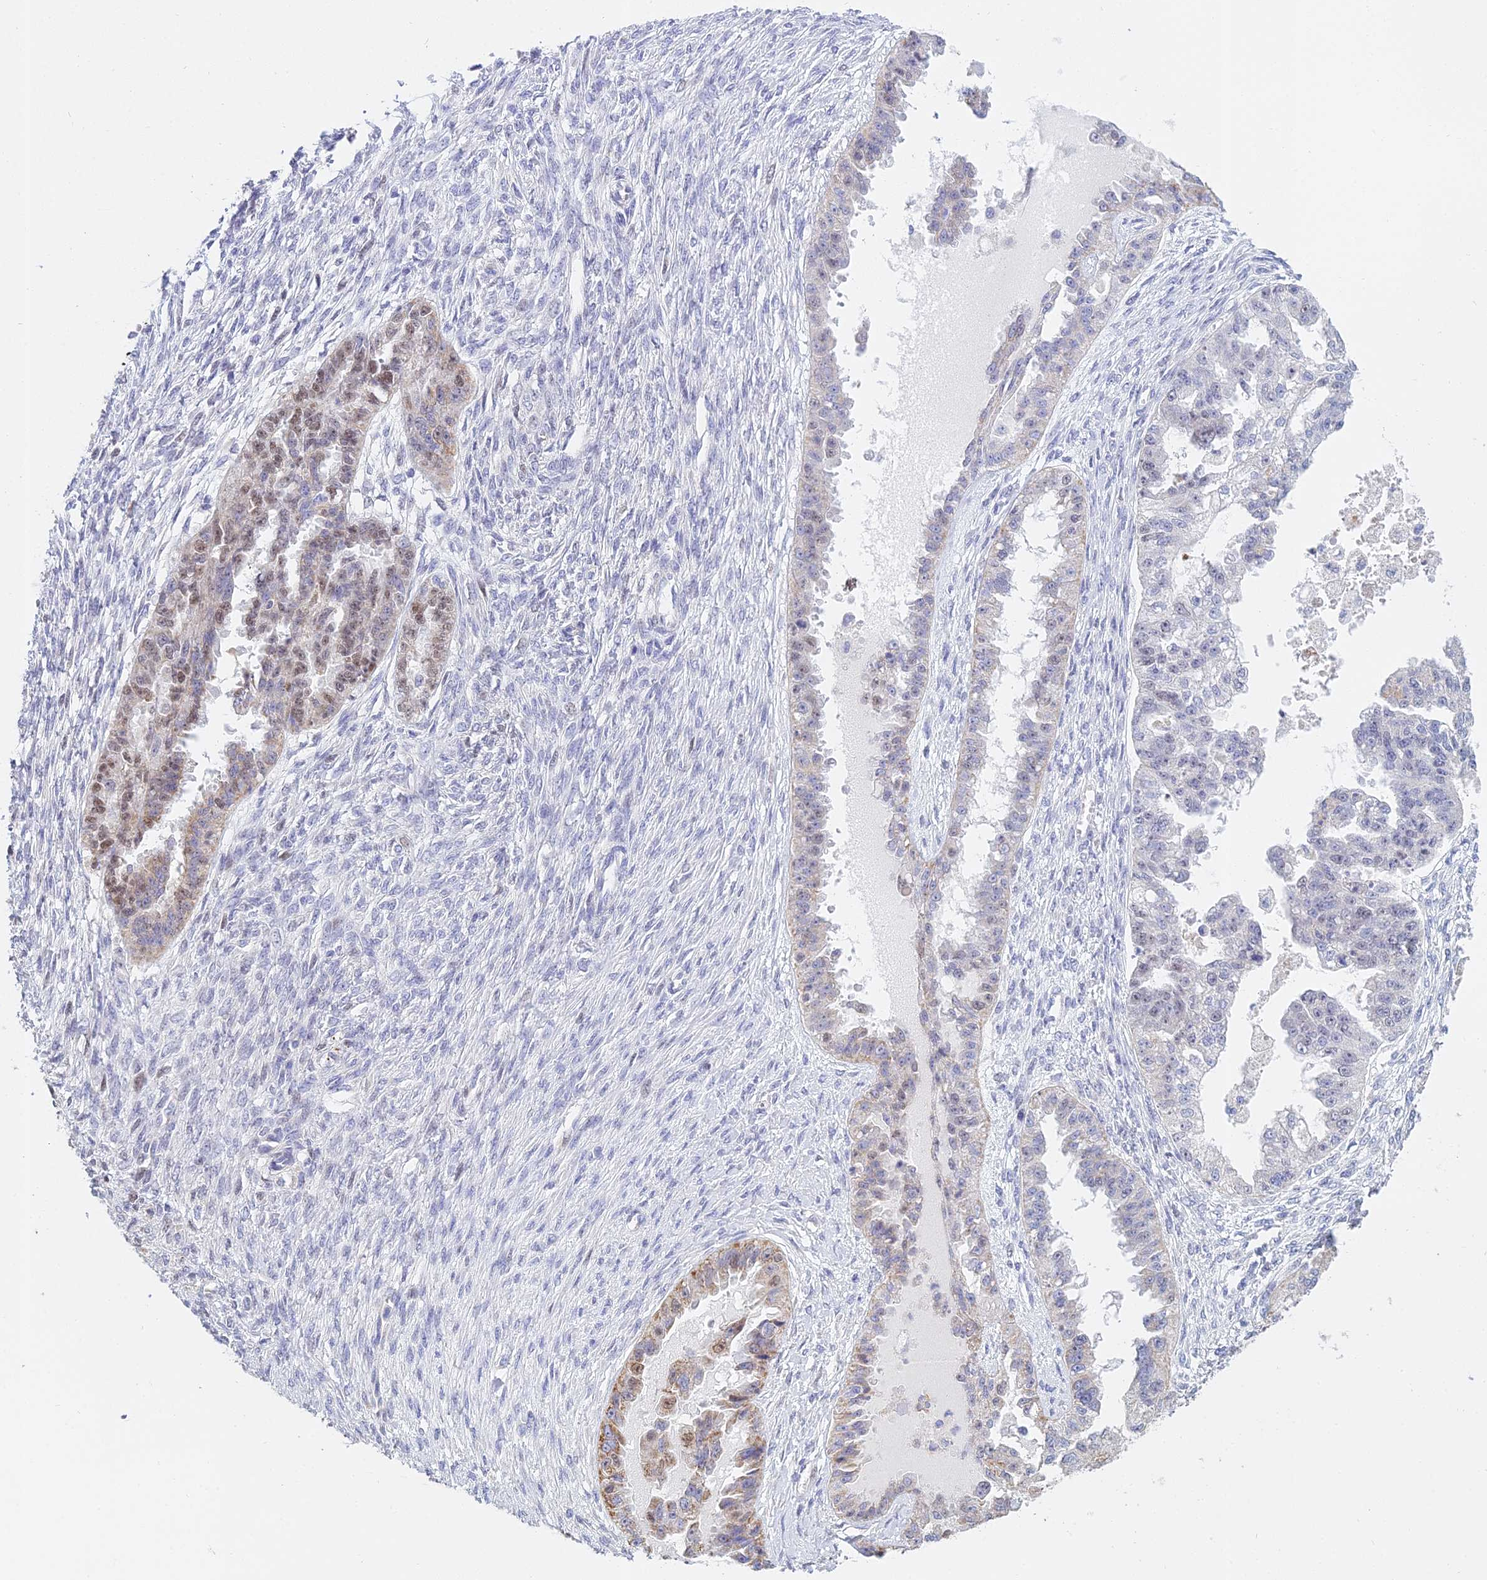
{"staining": {"intensity": "moderate", "quantity": "25%-75%", "location": "cytoplasmic/membranous,nuclear"}, "tissue": "ovarian cancer", "cell_type": "Tumor cells", "image_type": "cancer", "snomed": [{"axis": "morphology", "description": "Cystadenocarcinoma, serous, NOS"}, {"axis": "topography", "description": "Ovary"}], "caption": "Immunohistochemical staining of serous cystadenocarcinoma (ovarian) demonstrates medium levels of moderate cytoplasmic/membranous and nuclear protein staining in approximately 25%-75% of tumor cells.", "gene": "MCM2", "patient": {"sex": "female", "age": 58}}